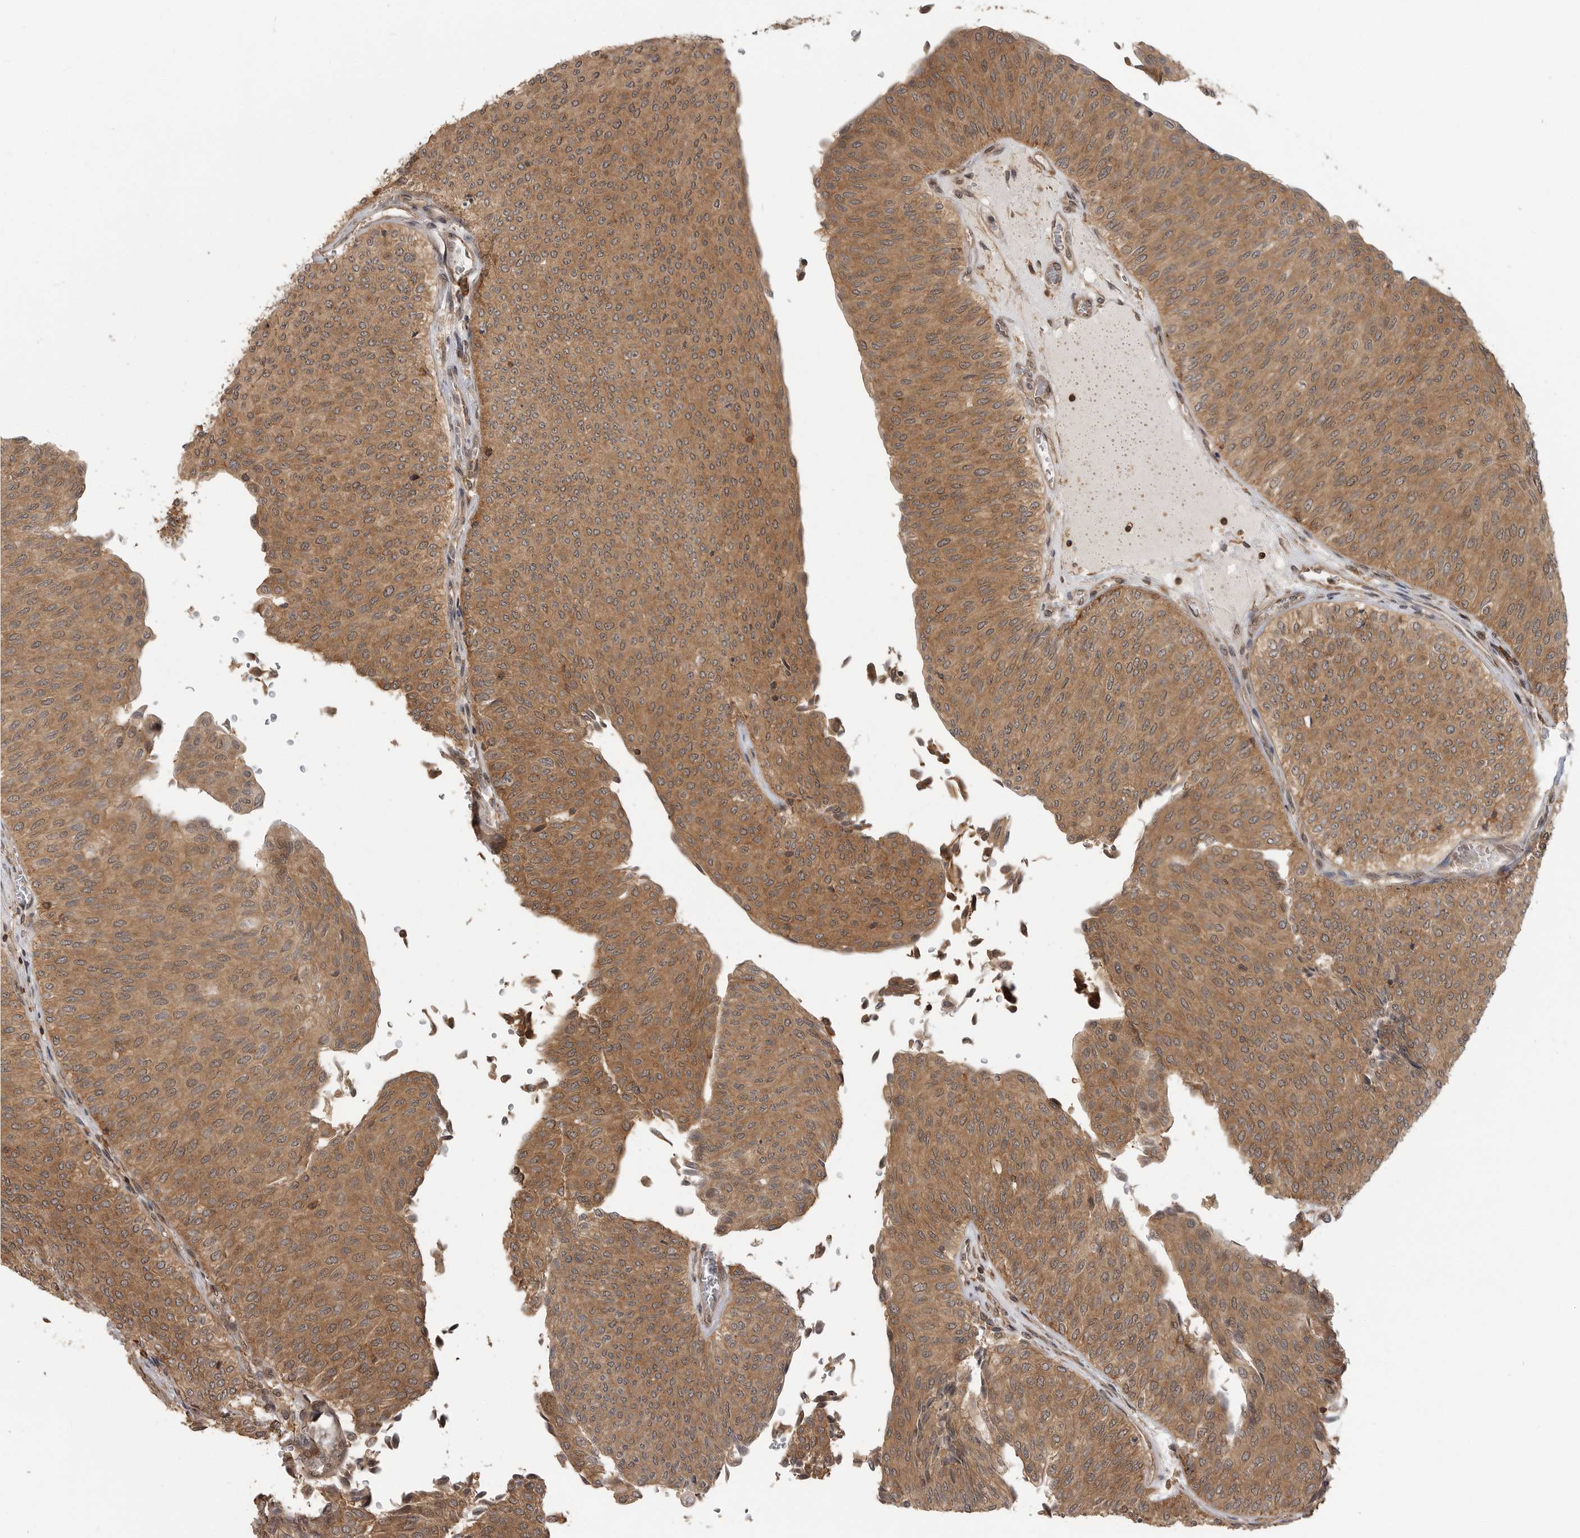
{"staining": {"intensity": "moderate", "quantity": ">75%", "location": "cytoplasmic/membranous"}, "tissue": "urothelial cancer", "cell_type": "Tumor cells", "image_type": "cancer", "snomed": [{"axis": "morphology", "description": "Urothelial carcinoma, Low grade"}, {"axis": "topography", "description": "Urinary bladder"}], "caption": "An image of urothelial cancer stained for a protein reveals moderate cytoplasmic/membranous brown staining in tumor cells. Immunohistochemistry stains the protein in brown and the nuclei are stained blue.", "gene": "ERN1", "patient": {"sex": "male", "age": 78}}